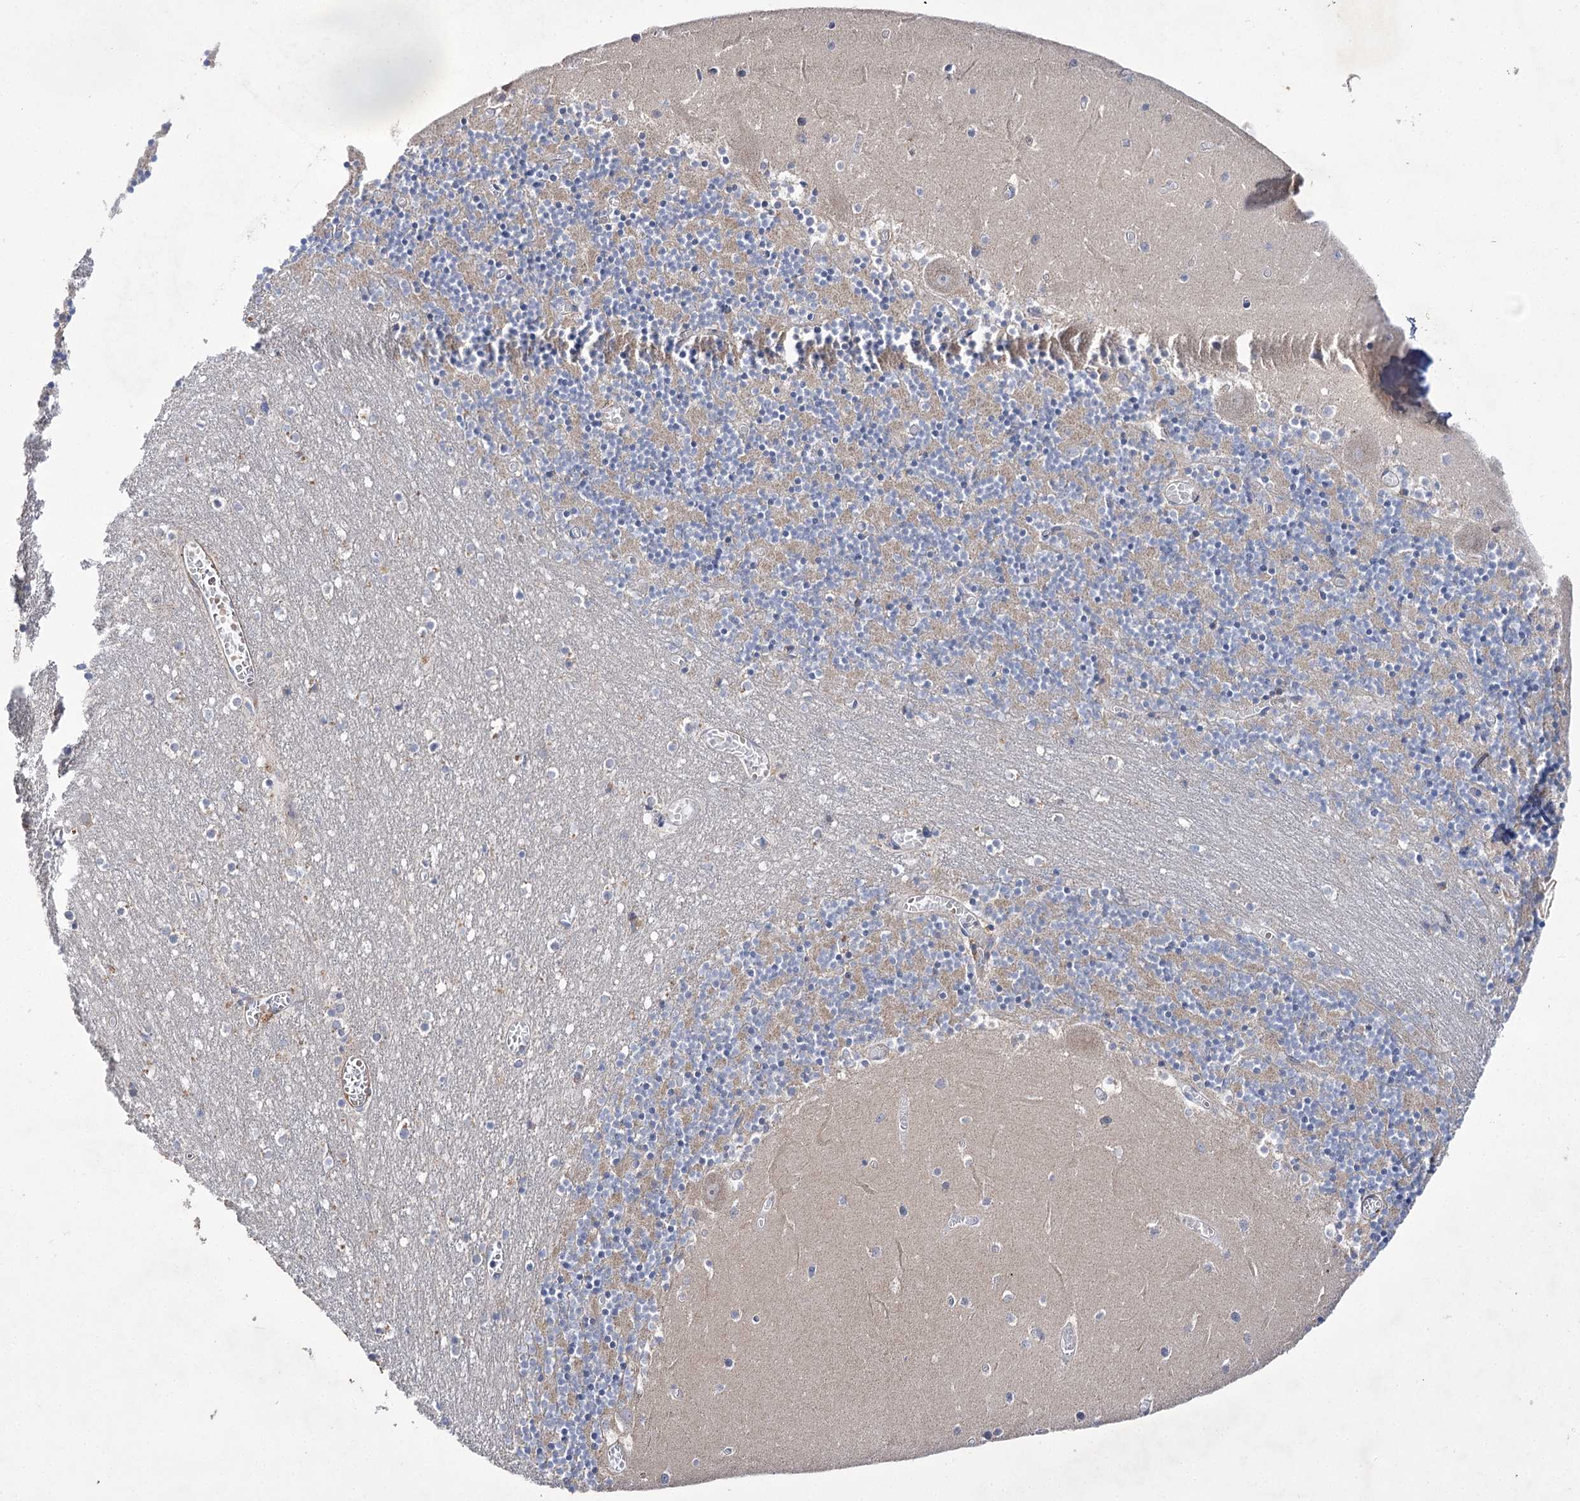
{"staining": {"intensity": "negative", "quantity": "none", "location": "none"}, "tissue": "cerebellum", "cell_type": "Cells in granular layer", "image_type": "normal", "snomed": [{"axis": "morphology", "description": "Normal tissue, NOS"}, {"axis": "topography", "description": "Cerebellum"}], "caption": "DAB immunohistochemical staining of normal human cerebellum displays no significant positivity in cells in granular layer.", "gene": "COX15", "patient": {"sex": "female", "age": 28}}